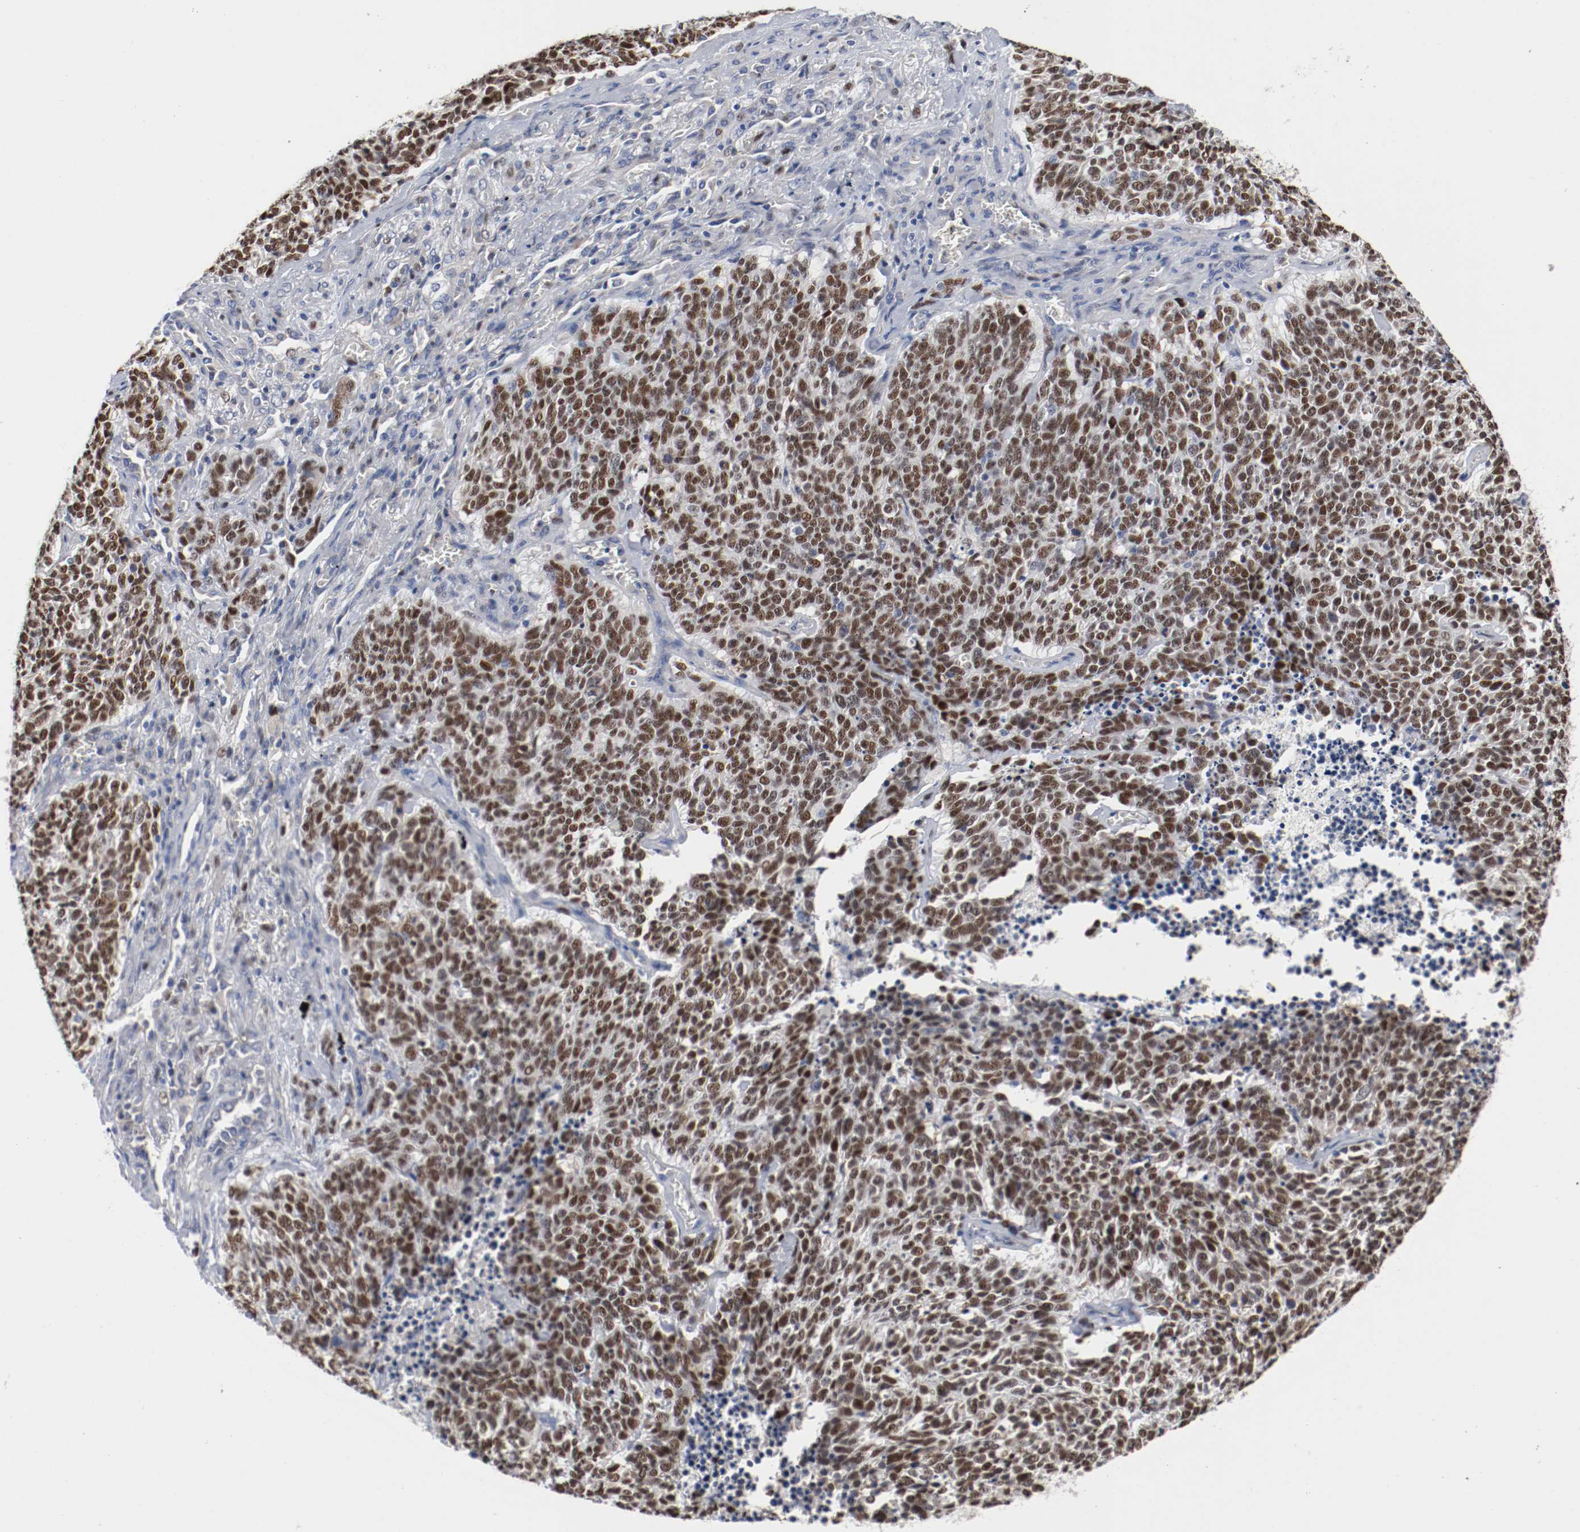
{"staining": {"intensity": "strong", "quantity": ">75%", "location": "nuclear"}, "tissue": "lung cancer", "cell_type": "Tumor cells", "image_type": "cancer", "snomed": [{"axis": "morphology", "description": "Neoplasm, malignant, NOS"}, {"axis": "topography", "description": "Lung"}], "caption": "This micrograph demonstrates immunohistochemistry staining of human lung malignant neoplasm, with high strong nuclear expression in approximately >75% of tumor cells.", "gene": "MCM6", "patient": {"sex": "female", "age": 58}}